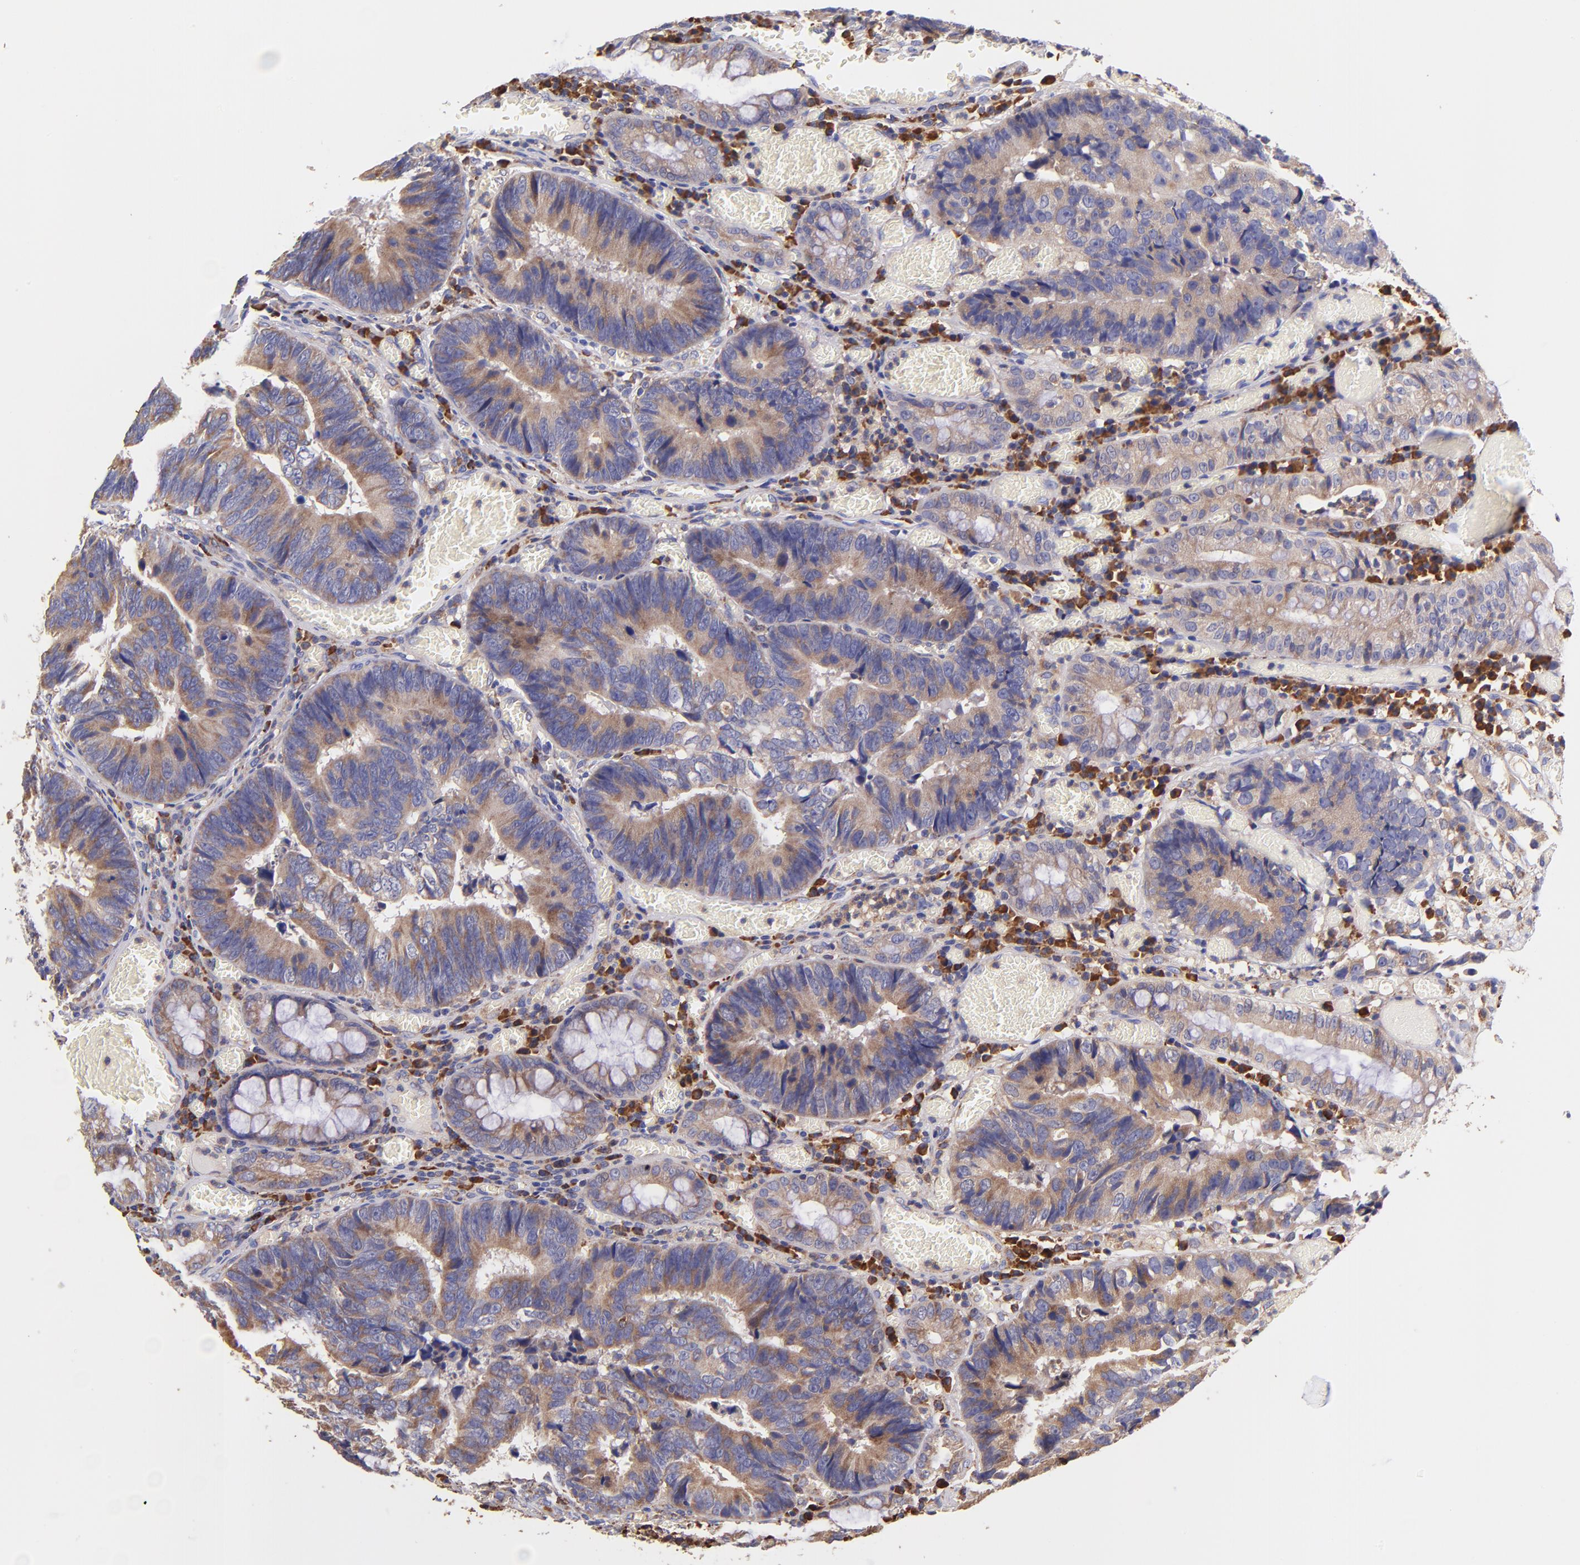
{"staining": {"intensity": "weak", "quantity": ">75%", "location": "cytoplasmic/membranous"}, "tissue": "colorectal cancer", "cell_type": "Tumor cells", "image_type": "cancer", "snomed": [{"axis": "morphology", "description": "Adenocarcinoma, NOS"}, {"axis": "topography", "description": "Rectum"}], "caption": "The image shows immunohistochemical staining of colorectal cancer (adenocarcinoma). There is weak cytoplasmic/membranous staining is present in approximately >75% of tumor cells.", "gene": "PREX1", "patient": {"sex": "female", "age": 98}}